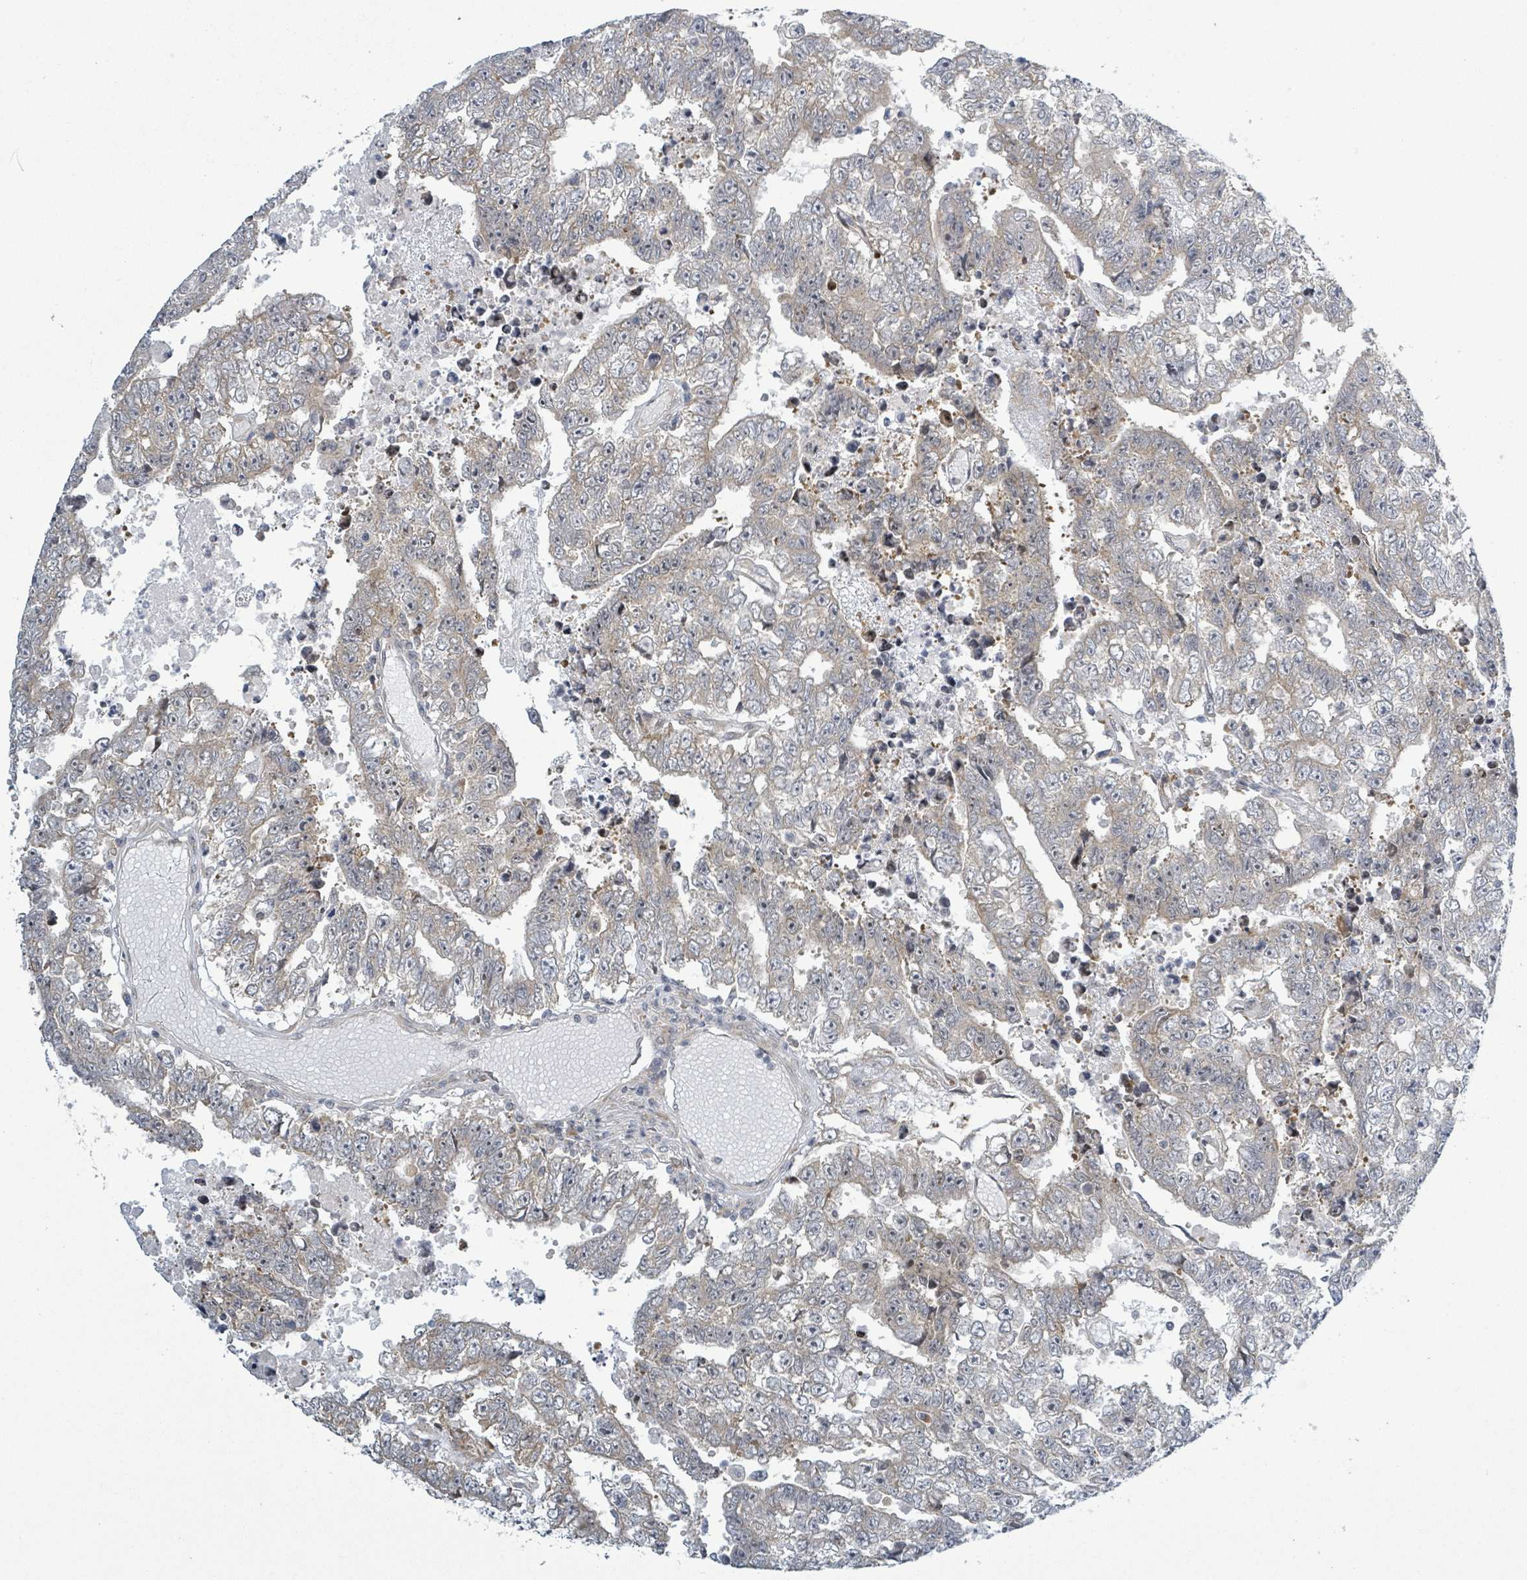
{"staining": {"intensity": "weak", "quantity": "<25%", "location": "cytoplasmic/membranous"}, "tissue": "testis cancer", "cell_type": "Tumor cells", "image_type": "cancer", "snomed": [{"axis": "morphology", "description": "Carcinoma, Embryonal, NOS"}, {"axis": "topography", "description": "Testis"}], "caption": "Protein analysis of embryonal carcinoma (testis) reveals no significant staining in tumor cells.", "gene": "RPL32", "patient": {"sex": "male", "age": 25}}